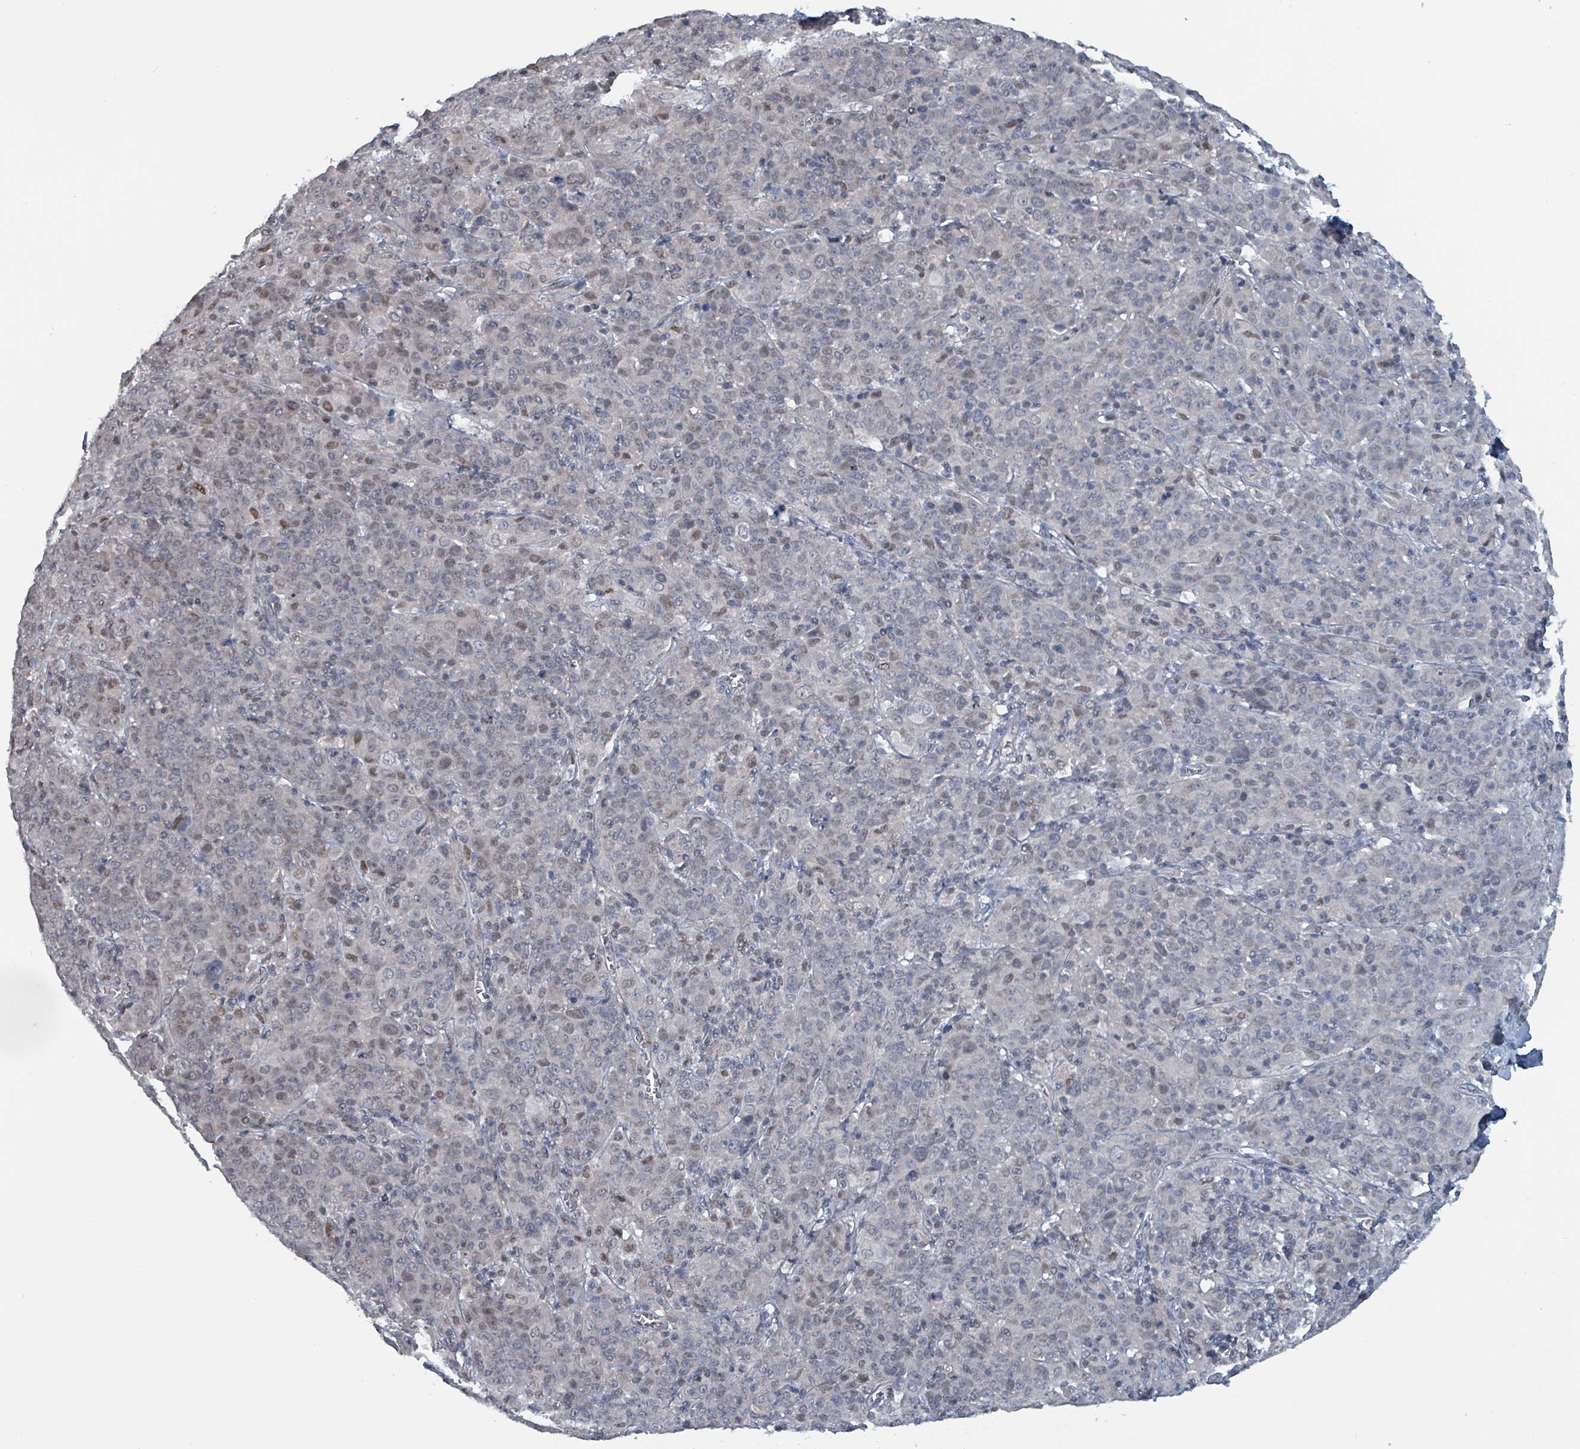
{"staining": {"intensity": "weak", "quantity": "<25%", "location": "nuclear"}, "tissue": "cervical cancer", "cell_type": "Tumor cells", "image_type": "cancer", "snomed": [{"axis": "morphology", "description": "Squamous cell carcinoma, NOS"}, {"axis": "topography", "description": "Cervix"}], "caption": "The photomicrograph demonstrates no significant staining in tumor cells of squamous cell carcinoma (cervical).", "gene": "BIVM", "patient": {"sex": "female", "age": 67}}